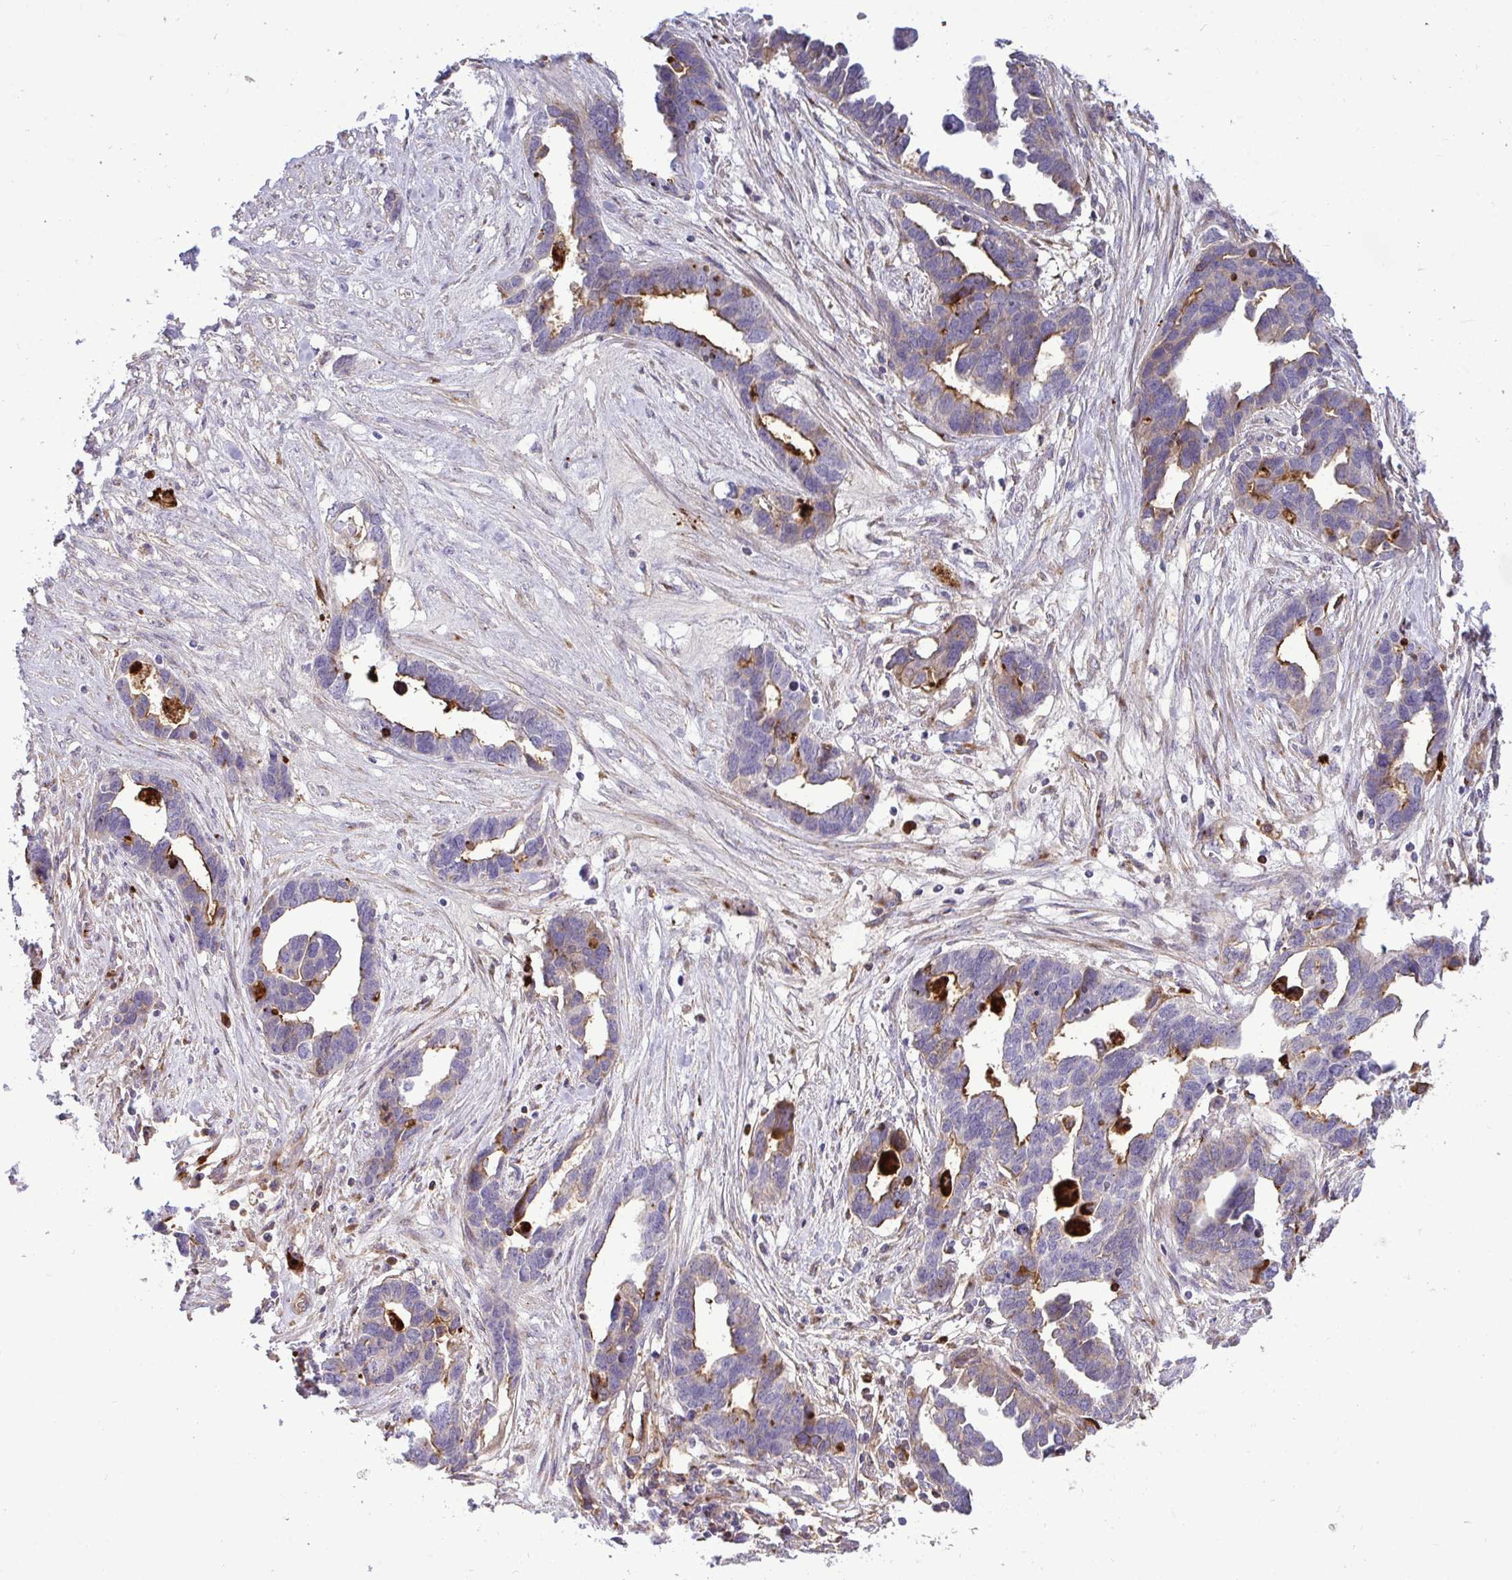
{"staining": {"intensity": "moderate", "quantity": "<25%", "location": "cytoplasmic/membranous"}, "tissue": "ovarian cancer", "cell_type": "Tumor cells", "image_type": "cancer", "snomed": [{"axis": "morphology", "description": "Cystadenocarcinoma, serous, NOS"}, {"axis": "topography", "description": "Ovary"}], "caption": "Immunohistochemistry (IHC) of human ovarian serous cystadenocarcinoma displays low levels of moderate cytoplasmic/membranous expression in approximately <25% of tumor cells.", "gene": "F2", "patient": {"sex": "female", "age": 54}}